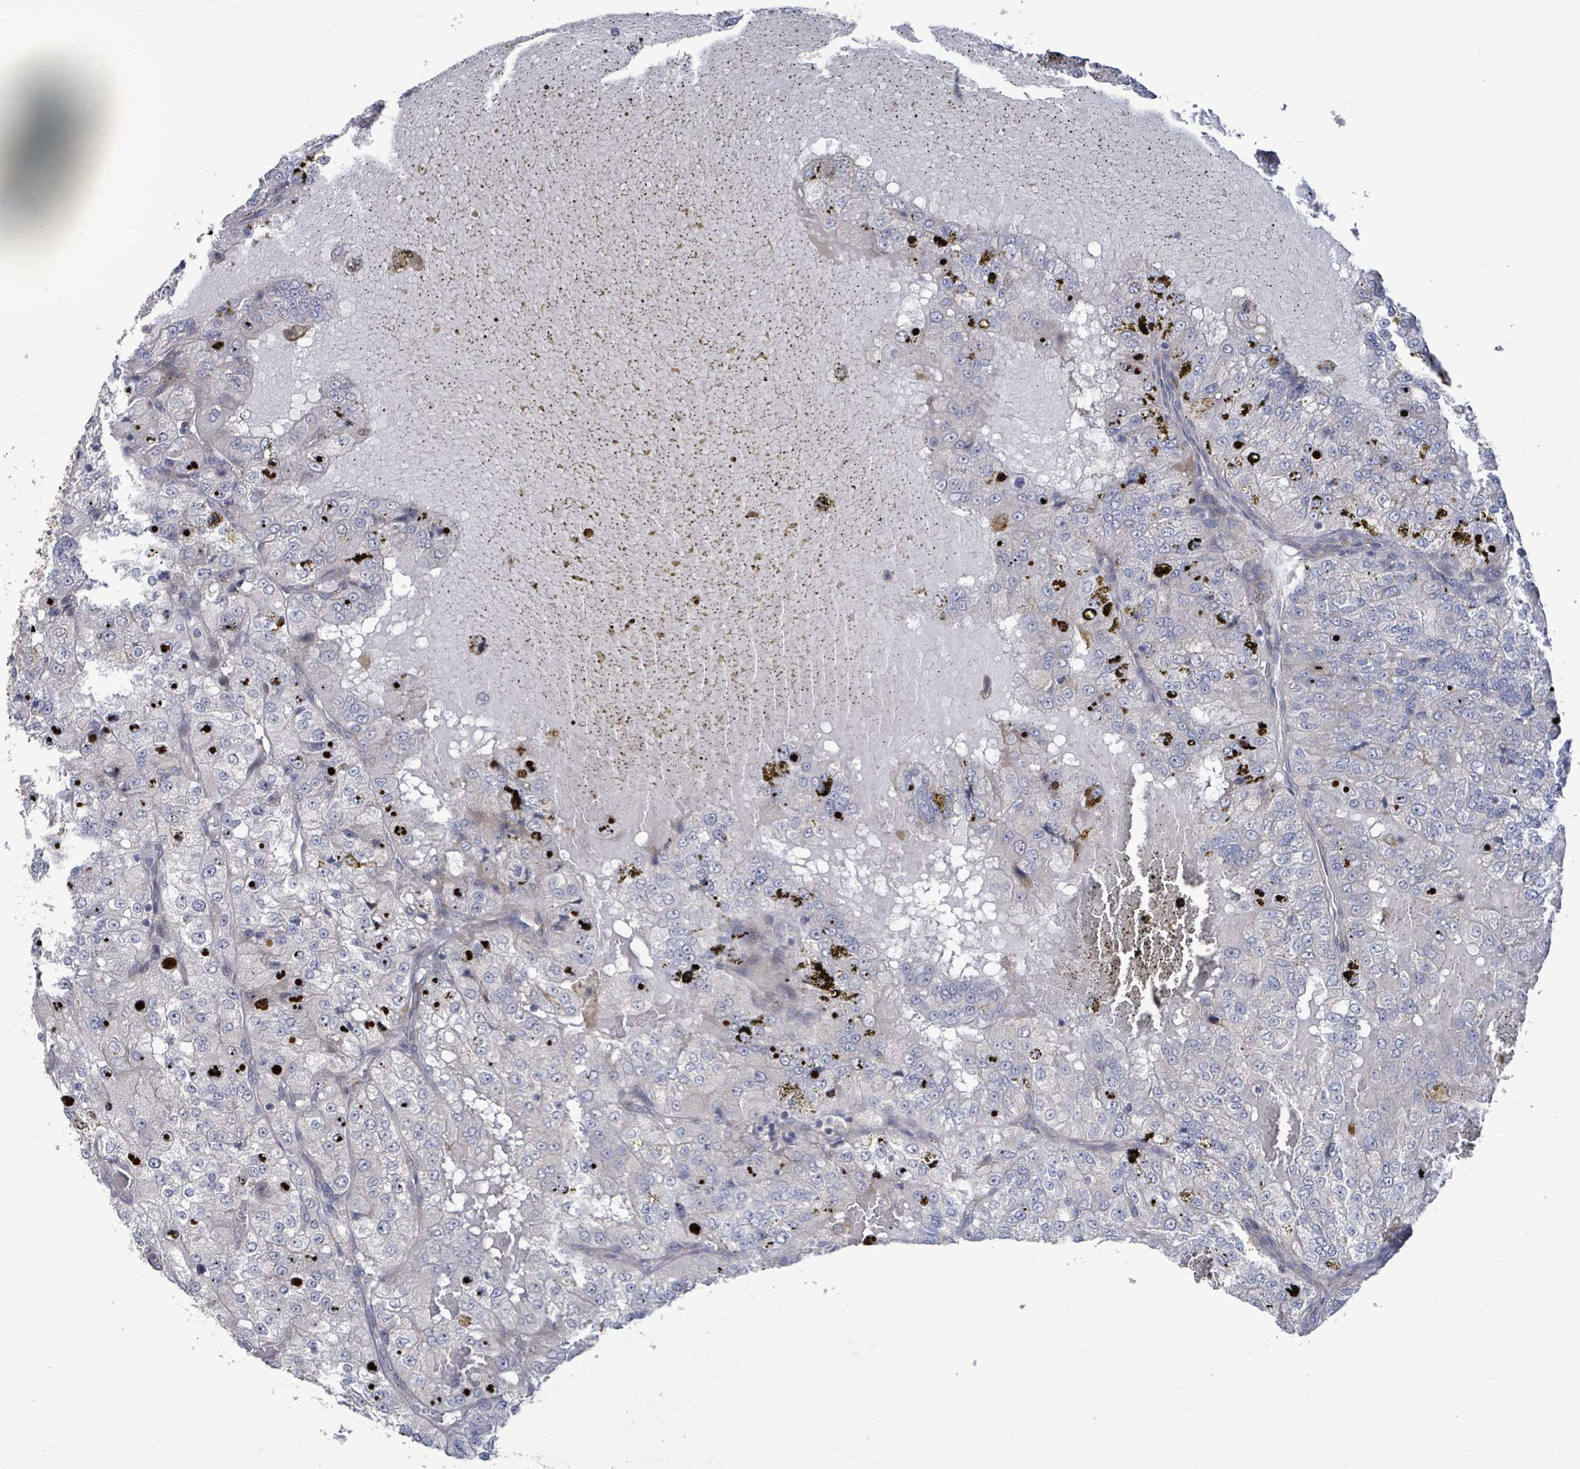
{"staining": {"intensity": "negative", "quantity": "none", "location": "none"}, "tissue": "renal cancer", "cell_type": "Tumor cells", "image_type": "cancer", "snomed": [{"axis": "morphology", "description": "Adenocarcinoma, NOS"}, {"axis": "topography", "description": "Kidney"}], "caption": "Immunohistochemistry (IHC) micrograph of neoplastic tissue: renal cancer (adenocarcinoma) stained with DAB reveals no significant protein positivity in tumor cells. (DAB (3,3'-diaminobenzidine) immunohistochemistry (IHC), high magnification).", "gene": "SLIT3", "patient": {"sex": "female", "age": 63}}